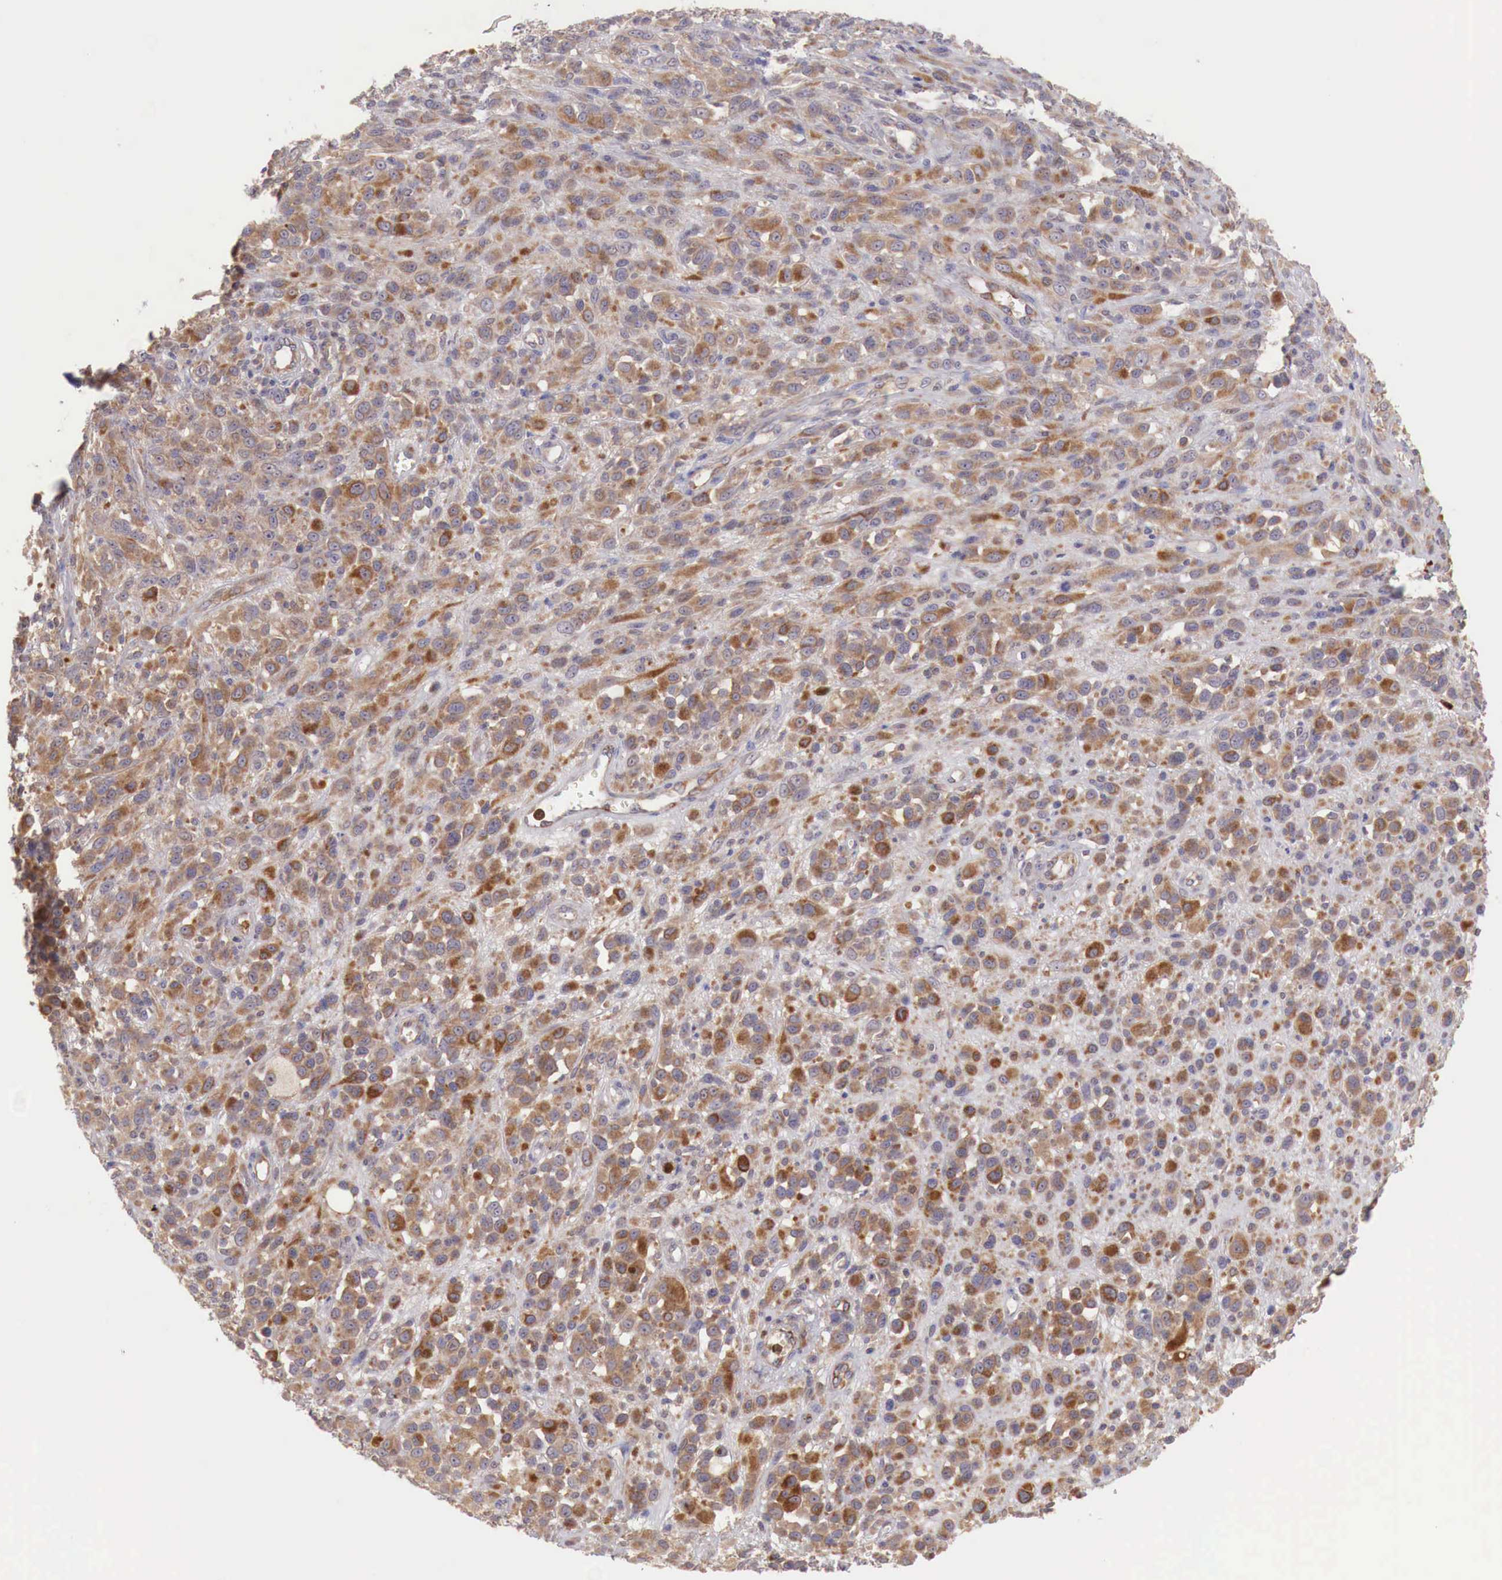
{"staining": {"intensity": "moderate", "quantity": ">75%", "location": "cytoplasmic/membranous"}, "tissue": "melanoma", "cell_type": "Tumor cells", "image_type": "cancer", "snomed": [{"axis": "morphology", "description": "Malignant melanoma, NOS"}, {"axis": "topography", "description": "Skin"}], "caption": "Immunohistochemical staining of melanoma demonstrates medium levels of moderate cytoplasmic/membranous protein staining in approximately >75% of tumor cells.", "gene": "GAB2", "patient": {"sex": "male", "age": 51}}